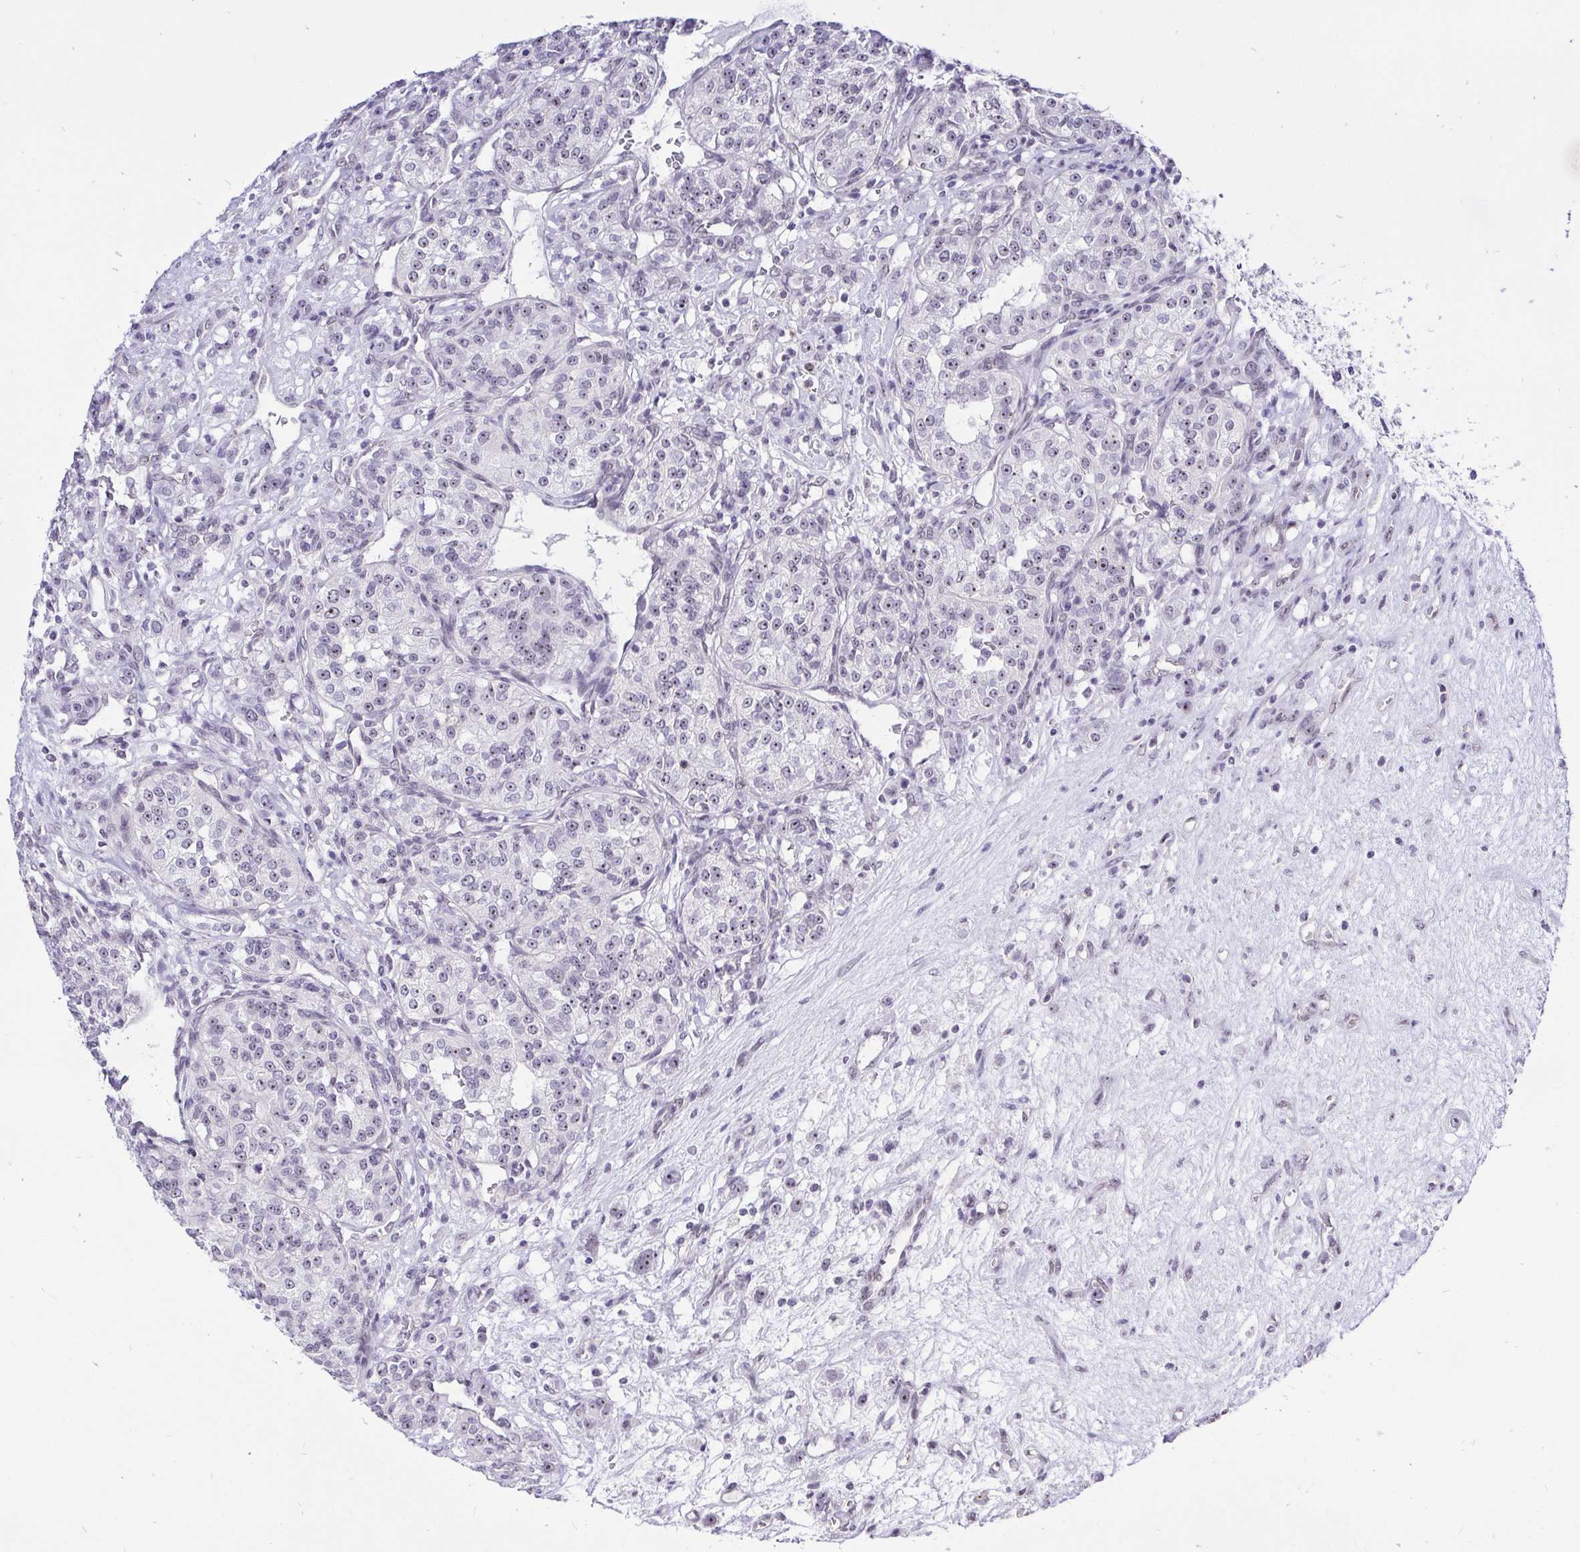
{"staining": {"intensity": "negative", "quantity": "none", "location": "none"}, "tissue": "renal cancer", "cell_type": "Tumor cells", "image_type": "cancer", "snomed": [{"axis": "morphology", "description": "Adenocarcinoma, NOS"}, {"axis": "topography", "description": "Kidney"}], "caption": "This is a image of immunohistochemistry (IHC) staining of renal adenocarcinoma, which shows no staining in tumor cells.", "gene": "ZNF860", "patient": {"sex": "female", "age": 63}}